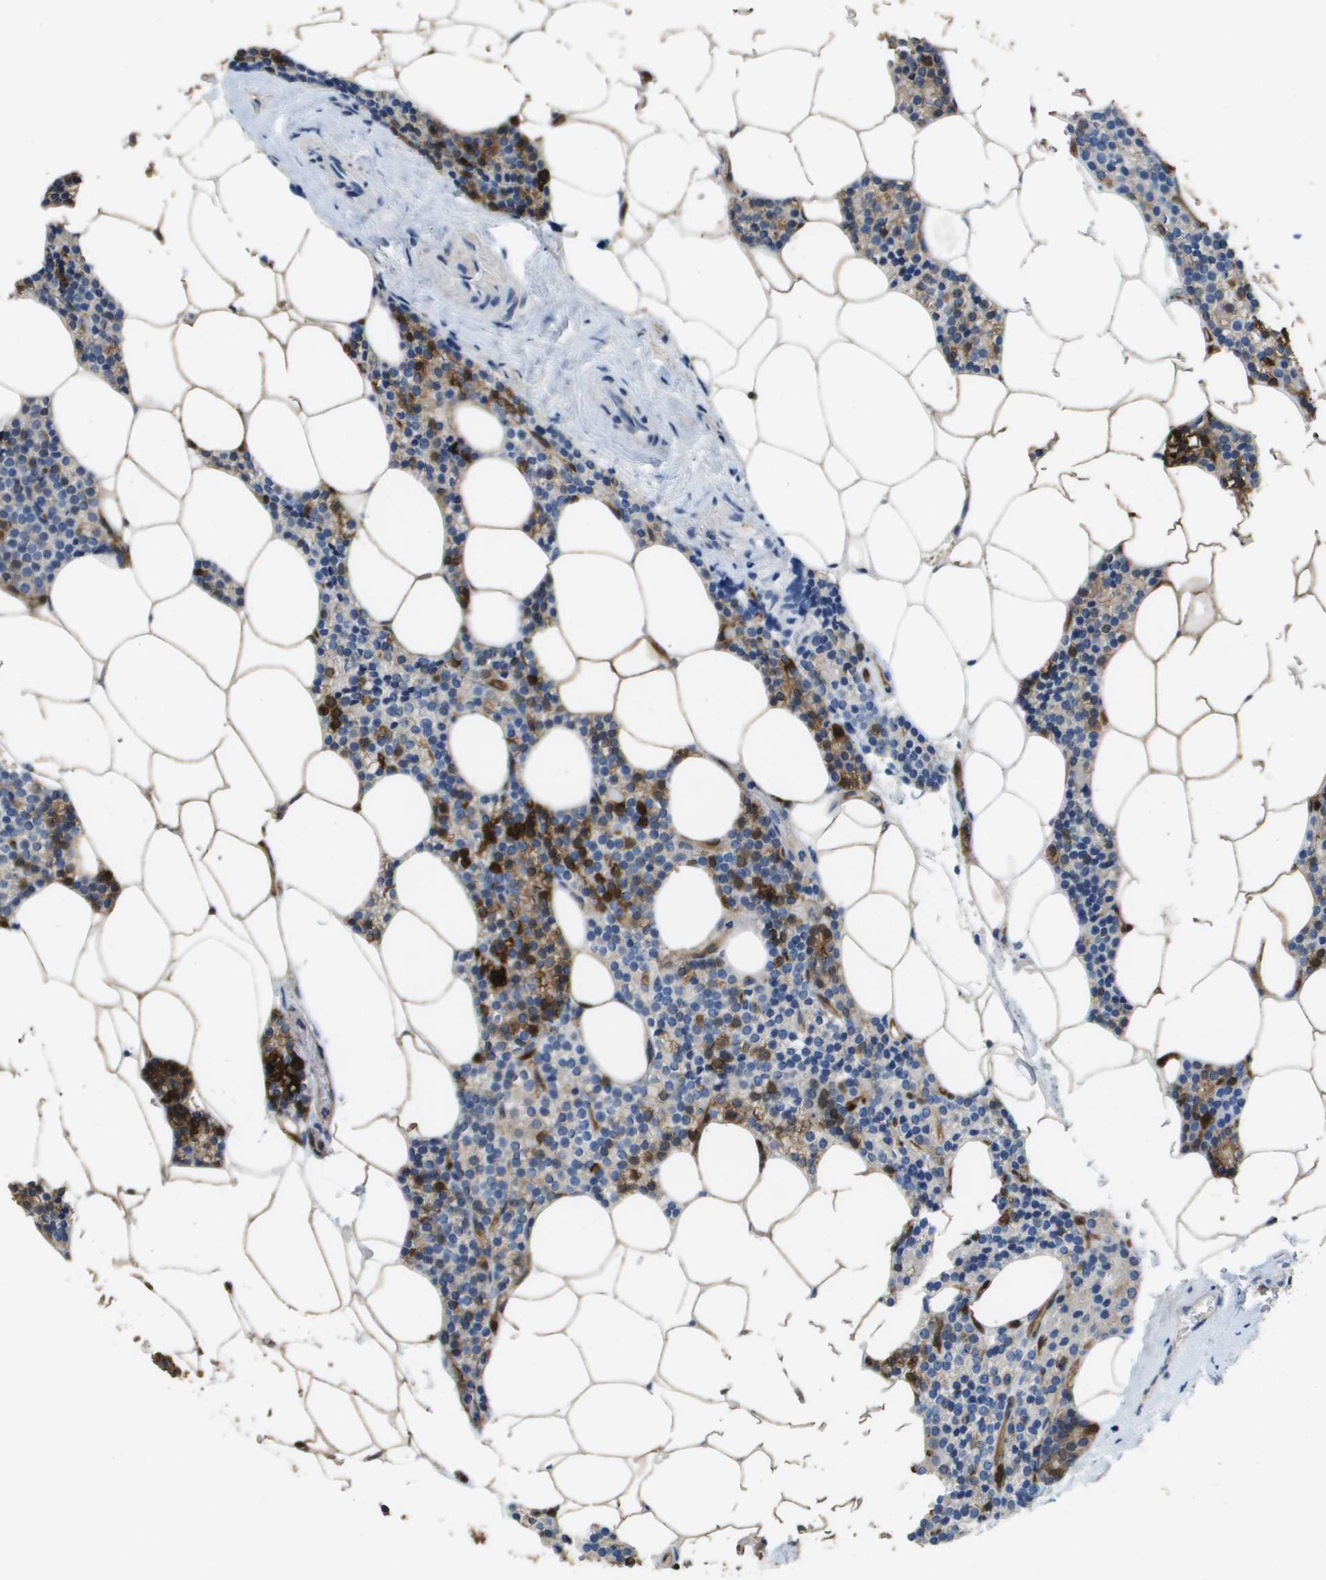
{"staining": {"intensity": "strong", "quantity": "<25%", "location": "cytoplasmic/membranous"}, "tissue": "parathyroid gland", "cell_type": "Glandular cells", "image_type": "normal", "snomed": [{"axis": "morphology", "description": "Normal tissue, NOS"}, {"axis": "morphology", "description": "Adenoma, NOS"}, {"axis": "topography", "description": "Parathyroid gland"}], "caption": "Protein staining of benign parathyroid gland displays strong cytoplasmic/membranous staining in about <25% of glandular cells.", "gene": "FABP5", "patient": {"sex": "female", "age": 70}}